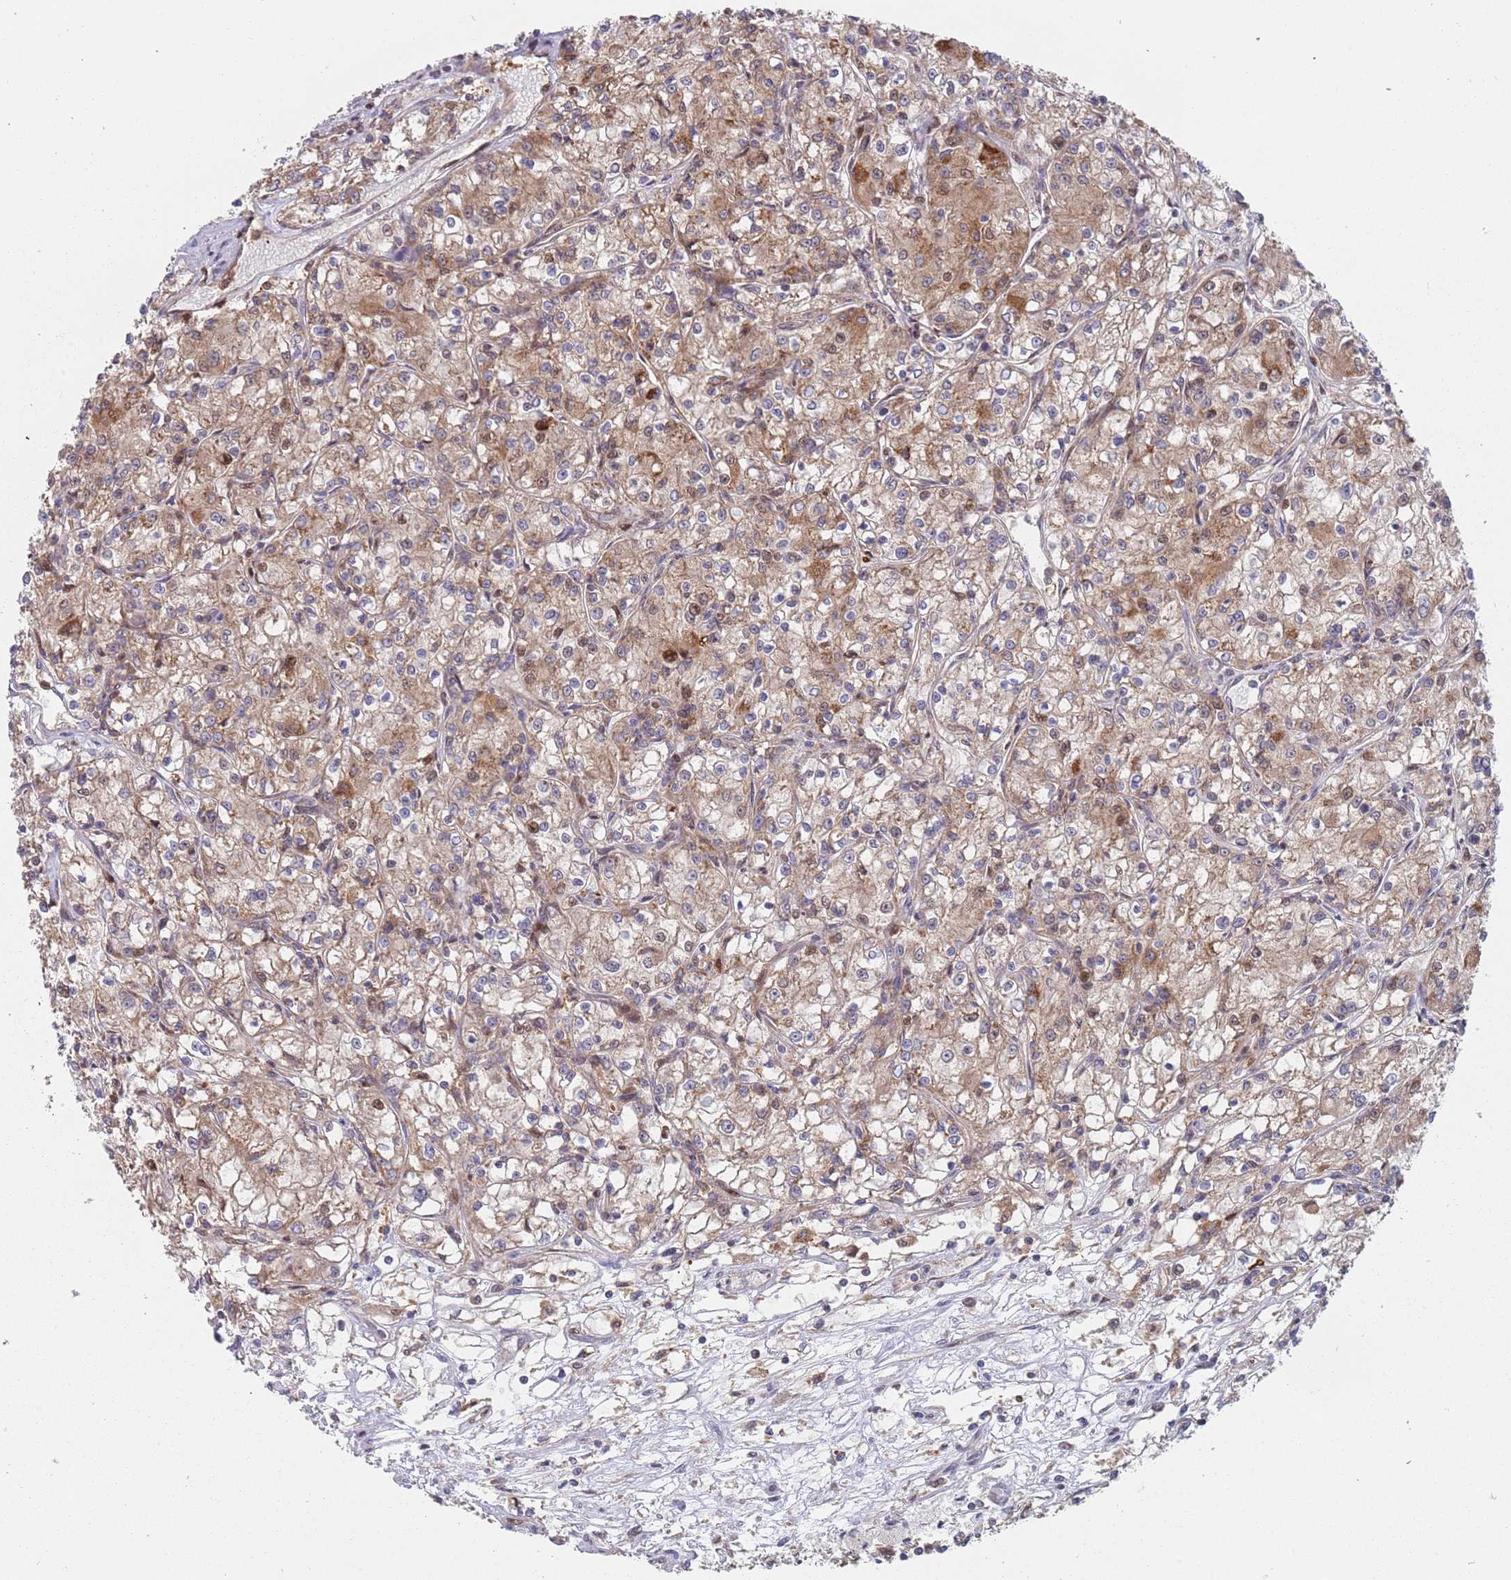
{"staining": {"intensity": "moderate", "quantity": ">75%", "location": "cytoplasmic/membranous"}, "tissue": "renal cancer", "cell_type": "Tumor cells", "image_type": "cancer", "snomed": [{"axis": "morphology", "description": "Adenocarcinoma, NOS"}, {"axis": "topography", "description": "Kidney"}], "caption": "Immunohistochemical staining of human renal adenocarcinoma shows medium levels of moderate cytoplasmic/membranous protein staining in about >75% of tumor cells.", "gene": "GDI2", "patient": {"sex": "female", "age": 59}}